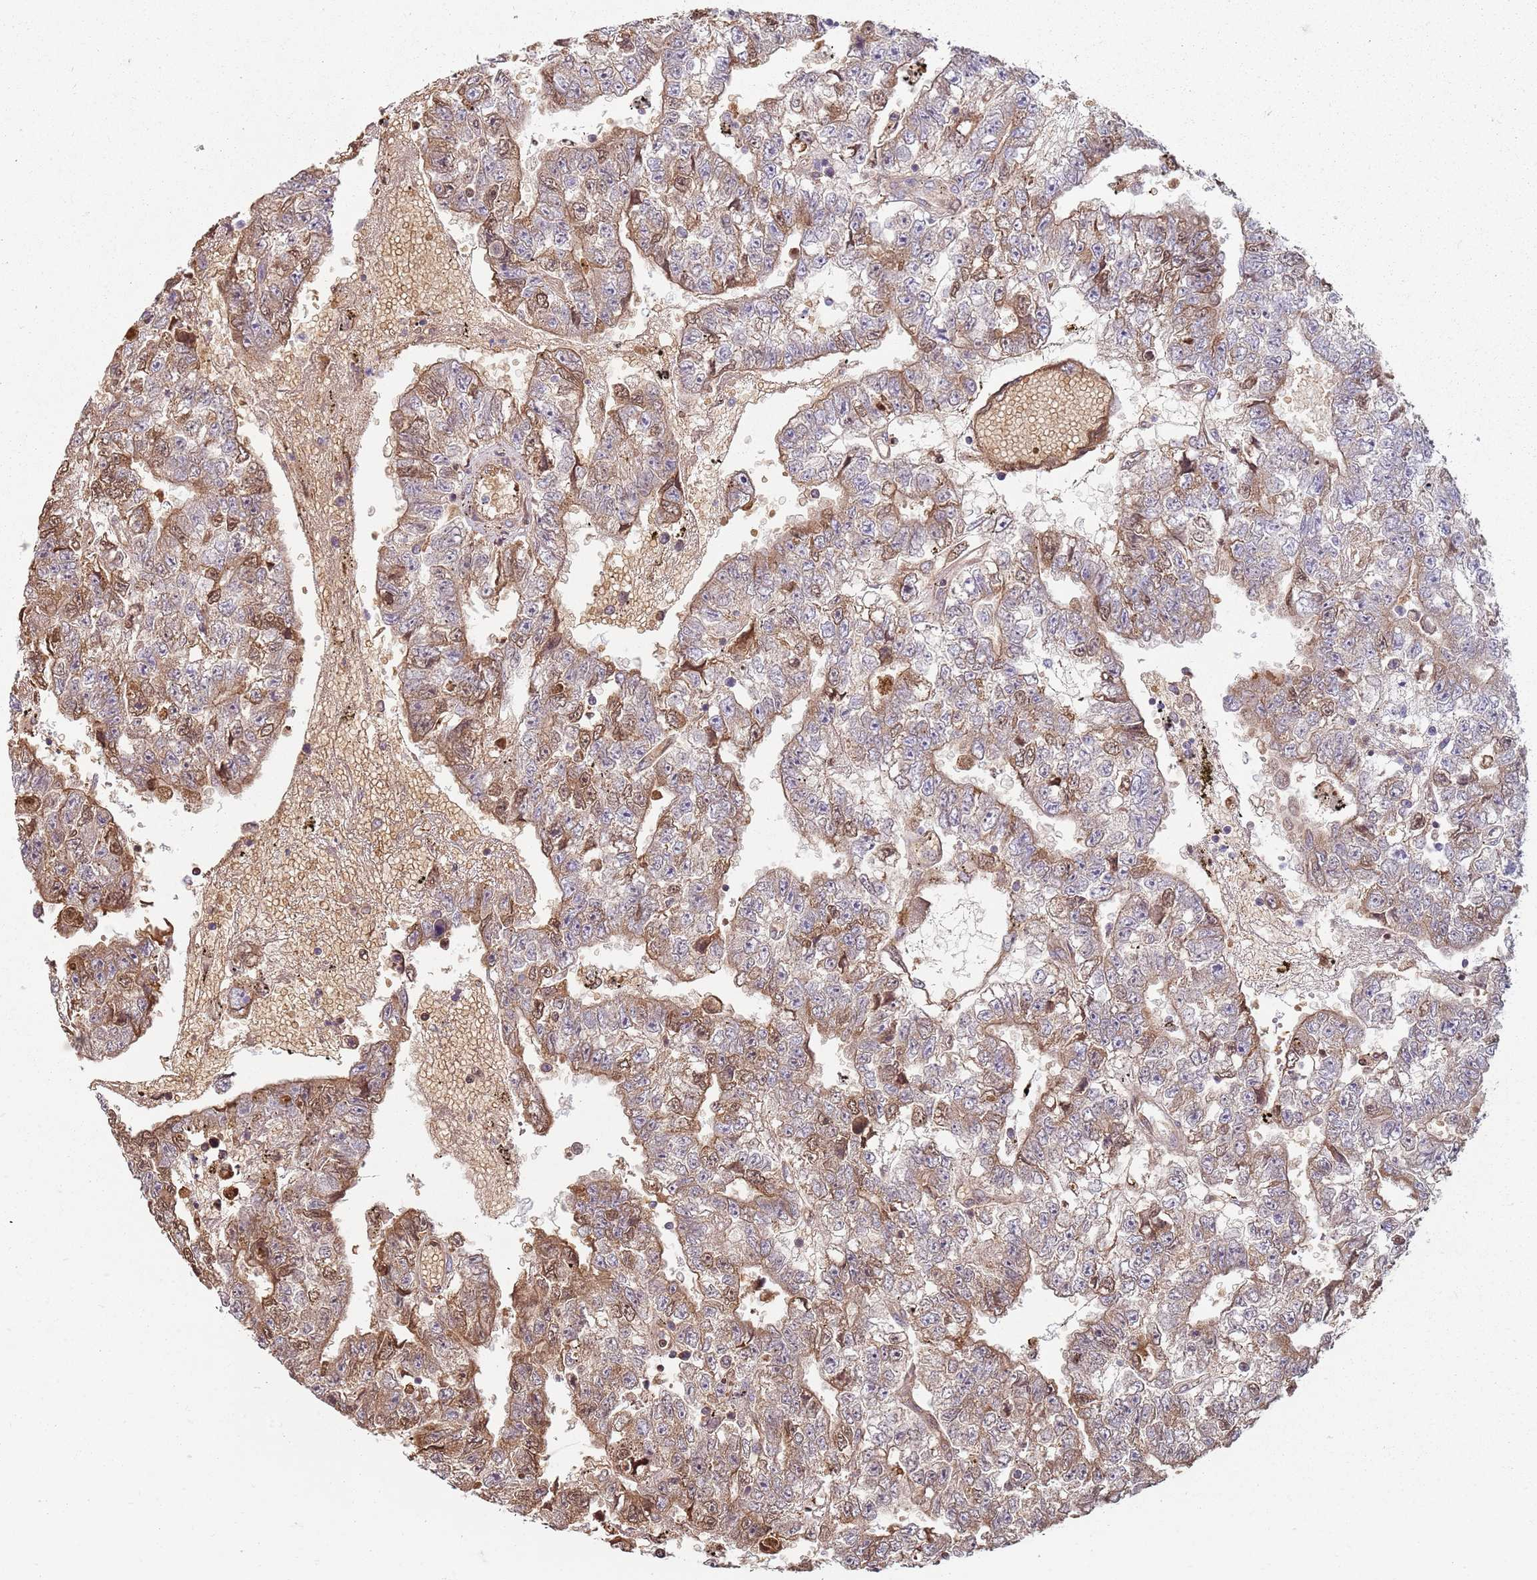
{"staining": {"intensity": "moderate", "quantity": "<25%", "location": "cytoplasmic/membranous,nuclear"}, "tissue": "testis cancer", "cell_type": "Tumor cells", "image_type": "cancer", "snomed": [{"axis": "morphology", "description": "Carcinoma, Embryonal, NOS"}, {"axis": "topography", "description": "Testis"}], "caption": "Human testis cancer stained for a protein (brown) displays moderate cytoplasmic/membranous and nuclear positive expression in approximately <25% of tumor cells.", "gene": "SPATA2", "patient": {"sex": "male", "age": 25}}